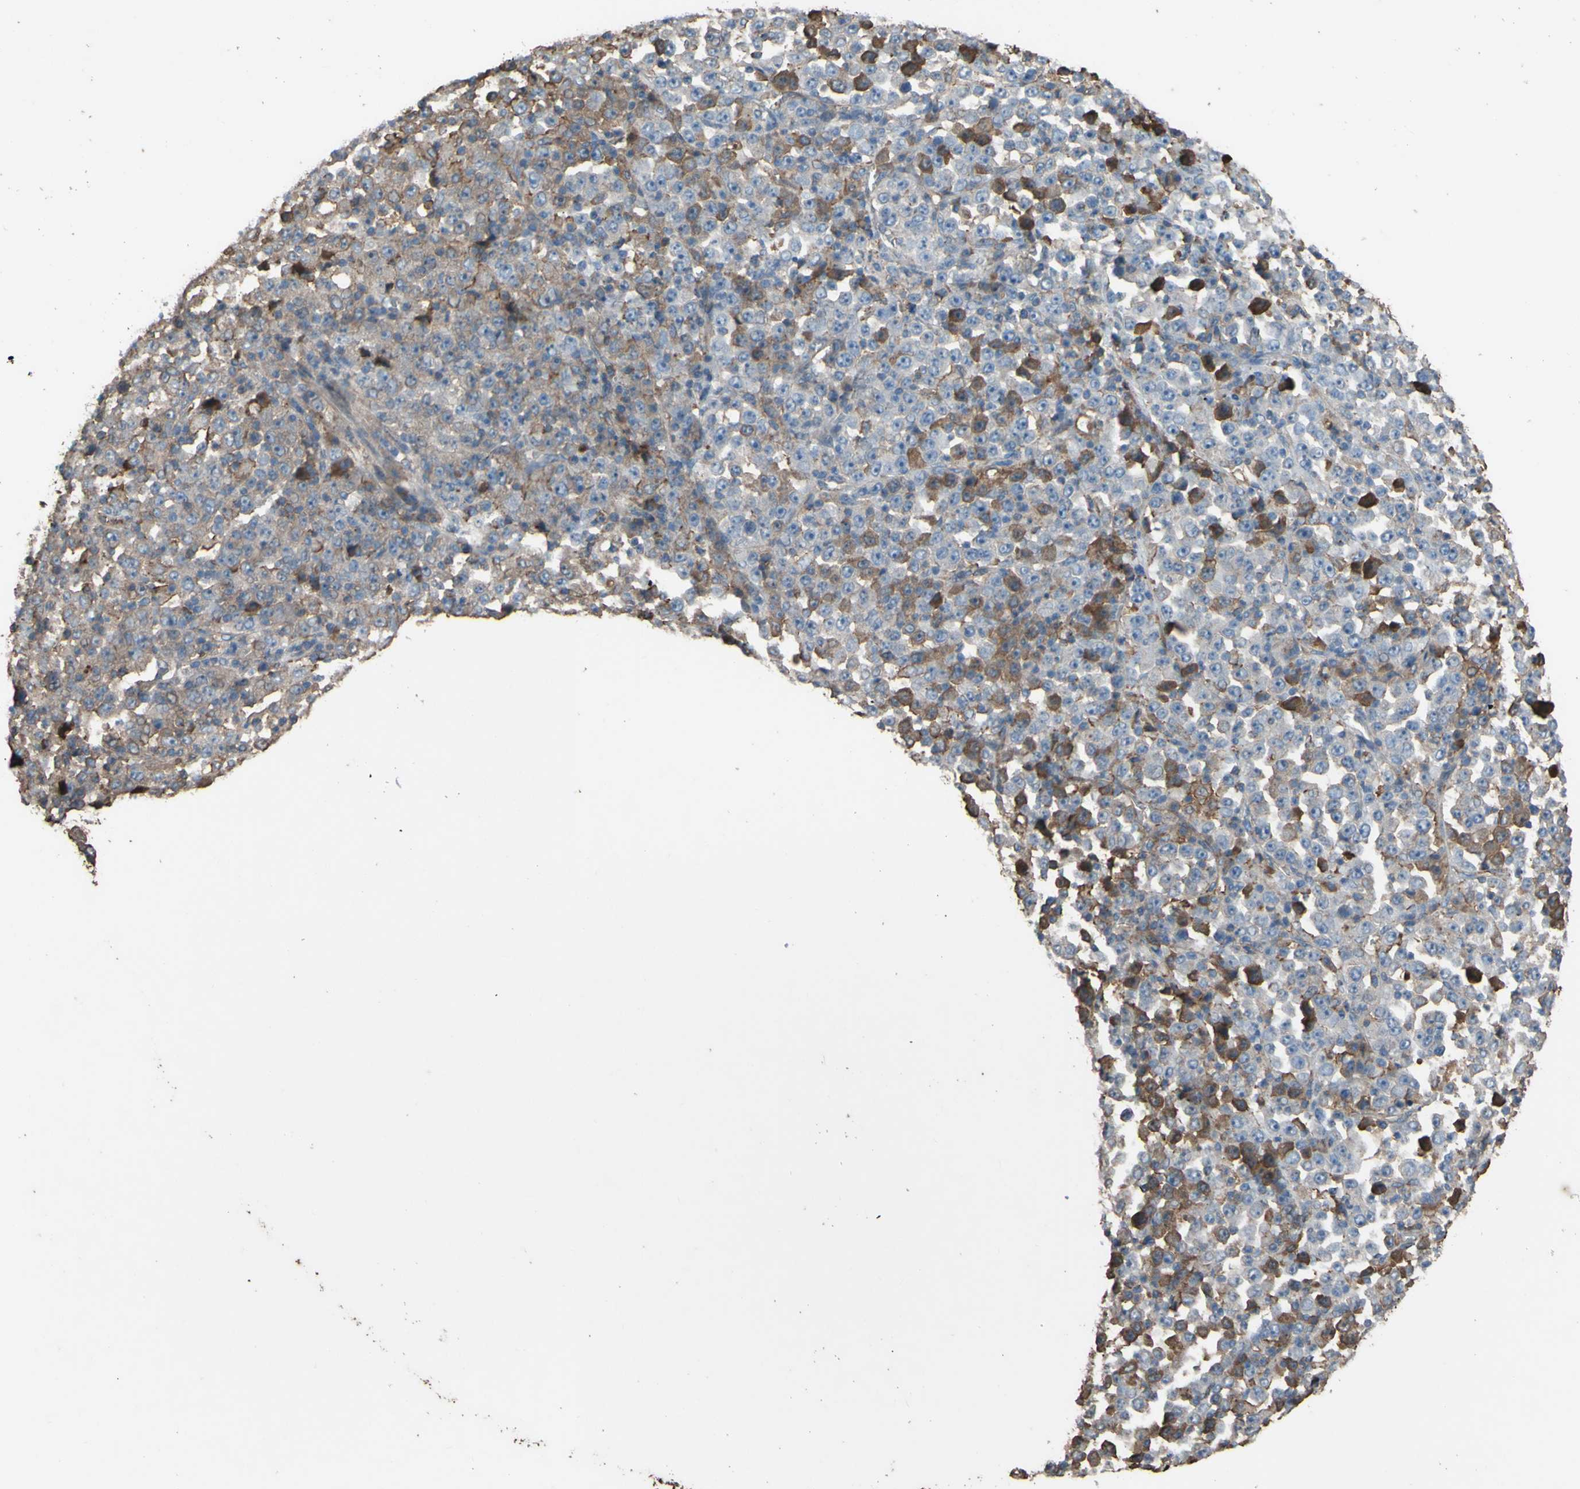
{"staining": {"intensity": "moderate", "quantity": "<25%", "location": "cytoplasmic/membranous"}, "tissue": "stomach cancer", "cell_type": "Tumor cells", "image_type": "cancer", "snomed": [{"axis": "morphology", "description": "Normal tissue, NOS"}, {"axis": "morphology", "description": "Adenocarcinoma, NOS"}, {"axis": "topography", "description": "Stomach, upper"}, {"axis": "topography", "description": "Stomach"}], "caption": "Protein expression analysis of human stomach adenocarcinoma reveals moderate cytoplasmic/membranous staining in about <25% of tumor cells.", "gene": "PTGDS", "patient": {"sex": "male", "age": 59}}